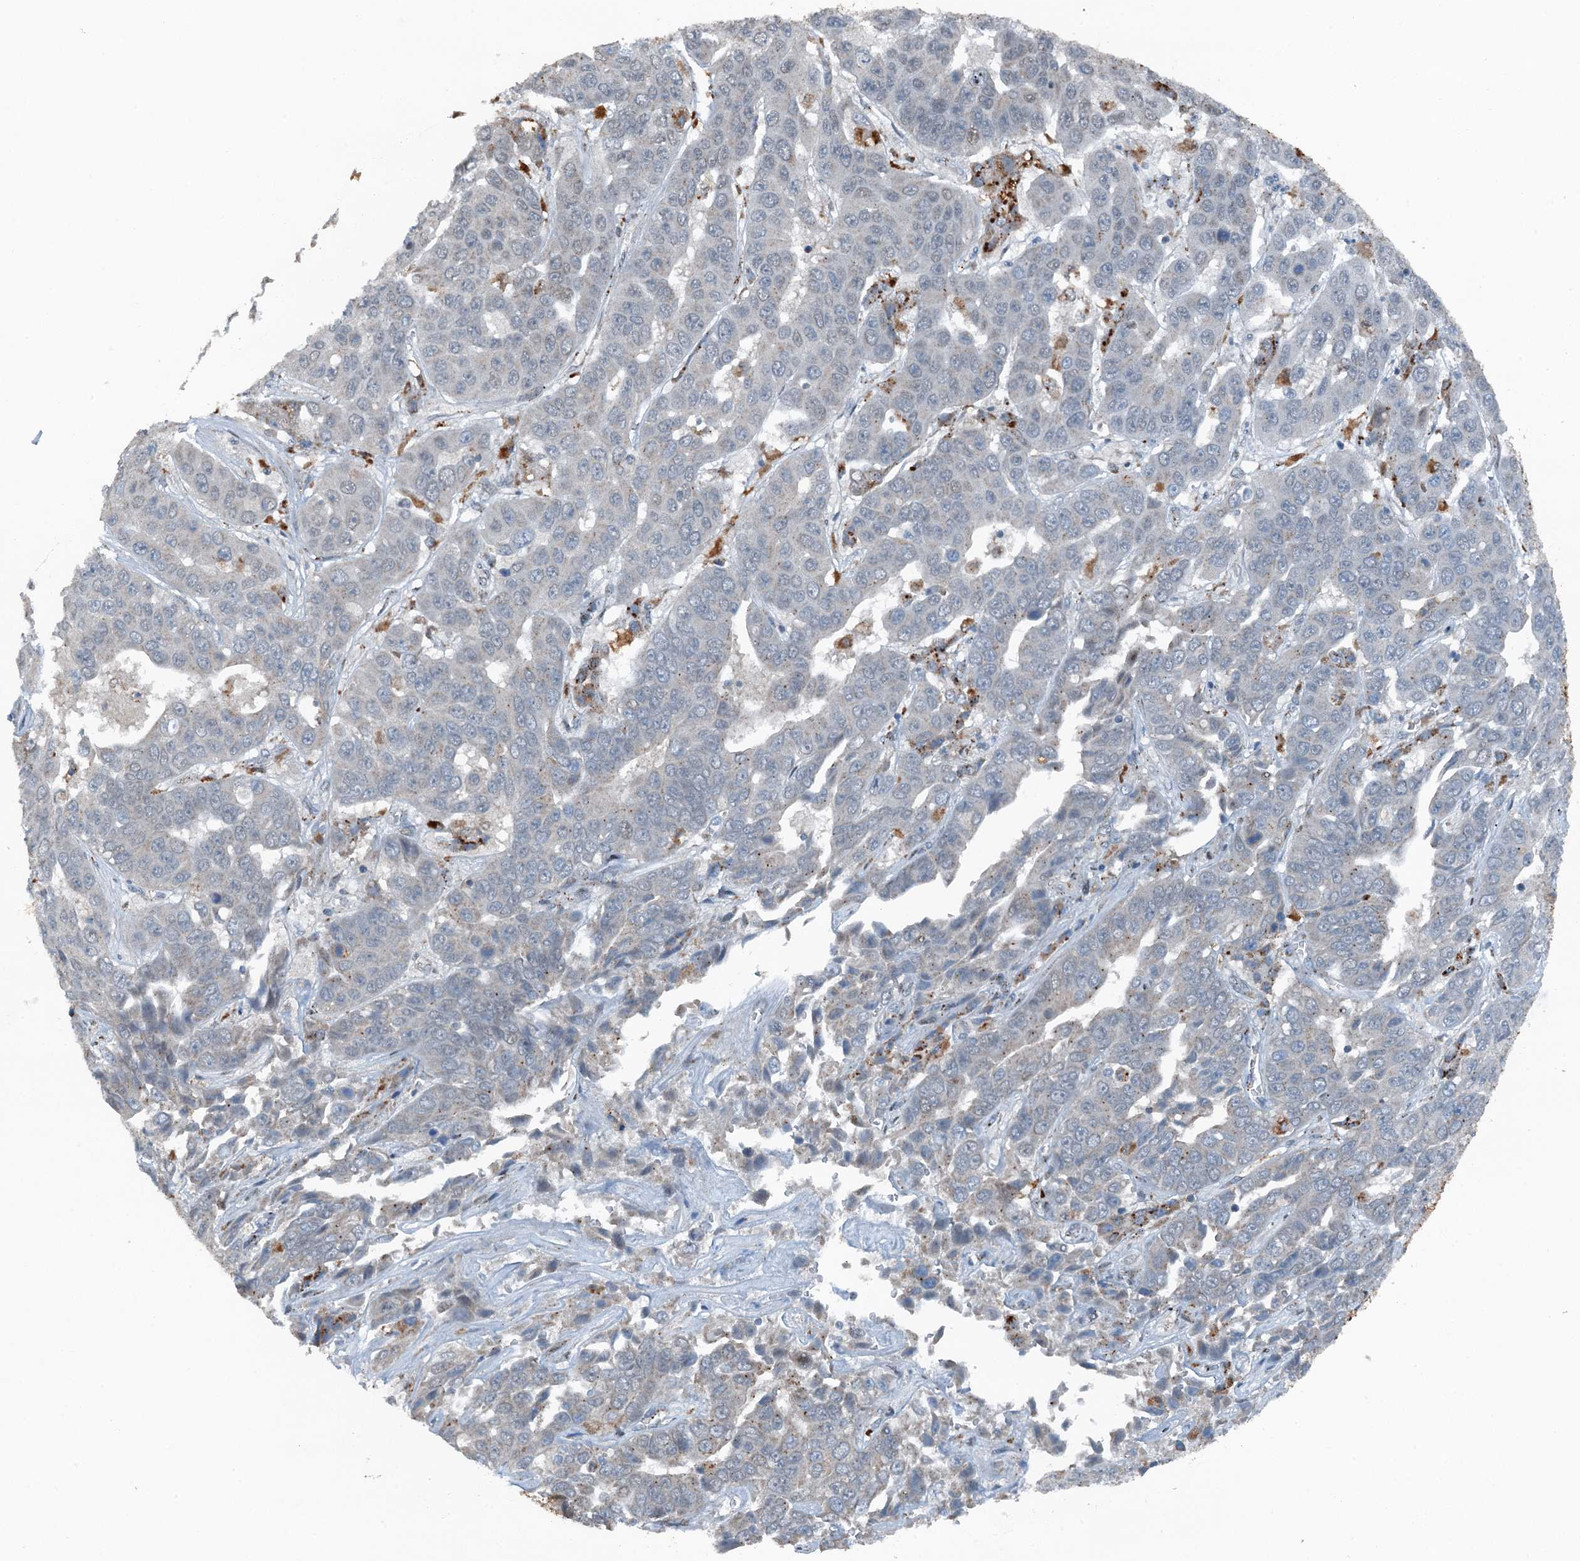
{"staining": {"intensity": "negative", "quantity": "none", "location": "none"}, "tissue": "liver cancer", "cell_type": "Tumor cells", "image_type": "cancer", "snomed": [{"axis": "morphology", "description": "Cholangiocarcinoma"}, {"axis": "topography", "description": "Liver"}], "caption": "Liver cancer was stained to show a protein in brown. There is no significant staining in tumor cells. Brightfield microscopy of immunohistochemistry (IHC) stained with DAB (brown) and hematoxylin (blue), captured at high magnification.", "gene": "BMERB1", "patient": {"sex": "female", "age": 52}}